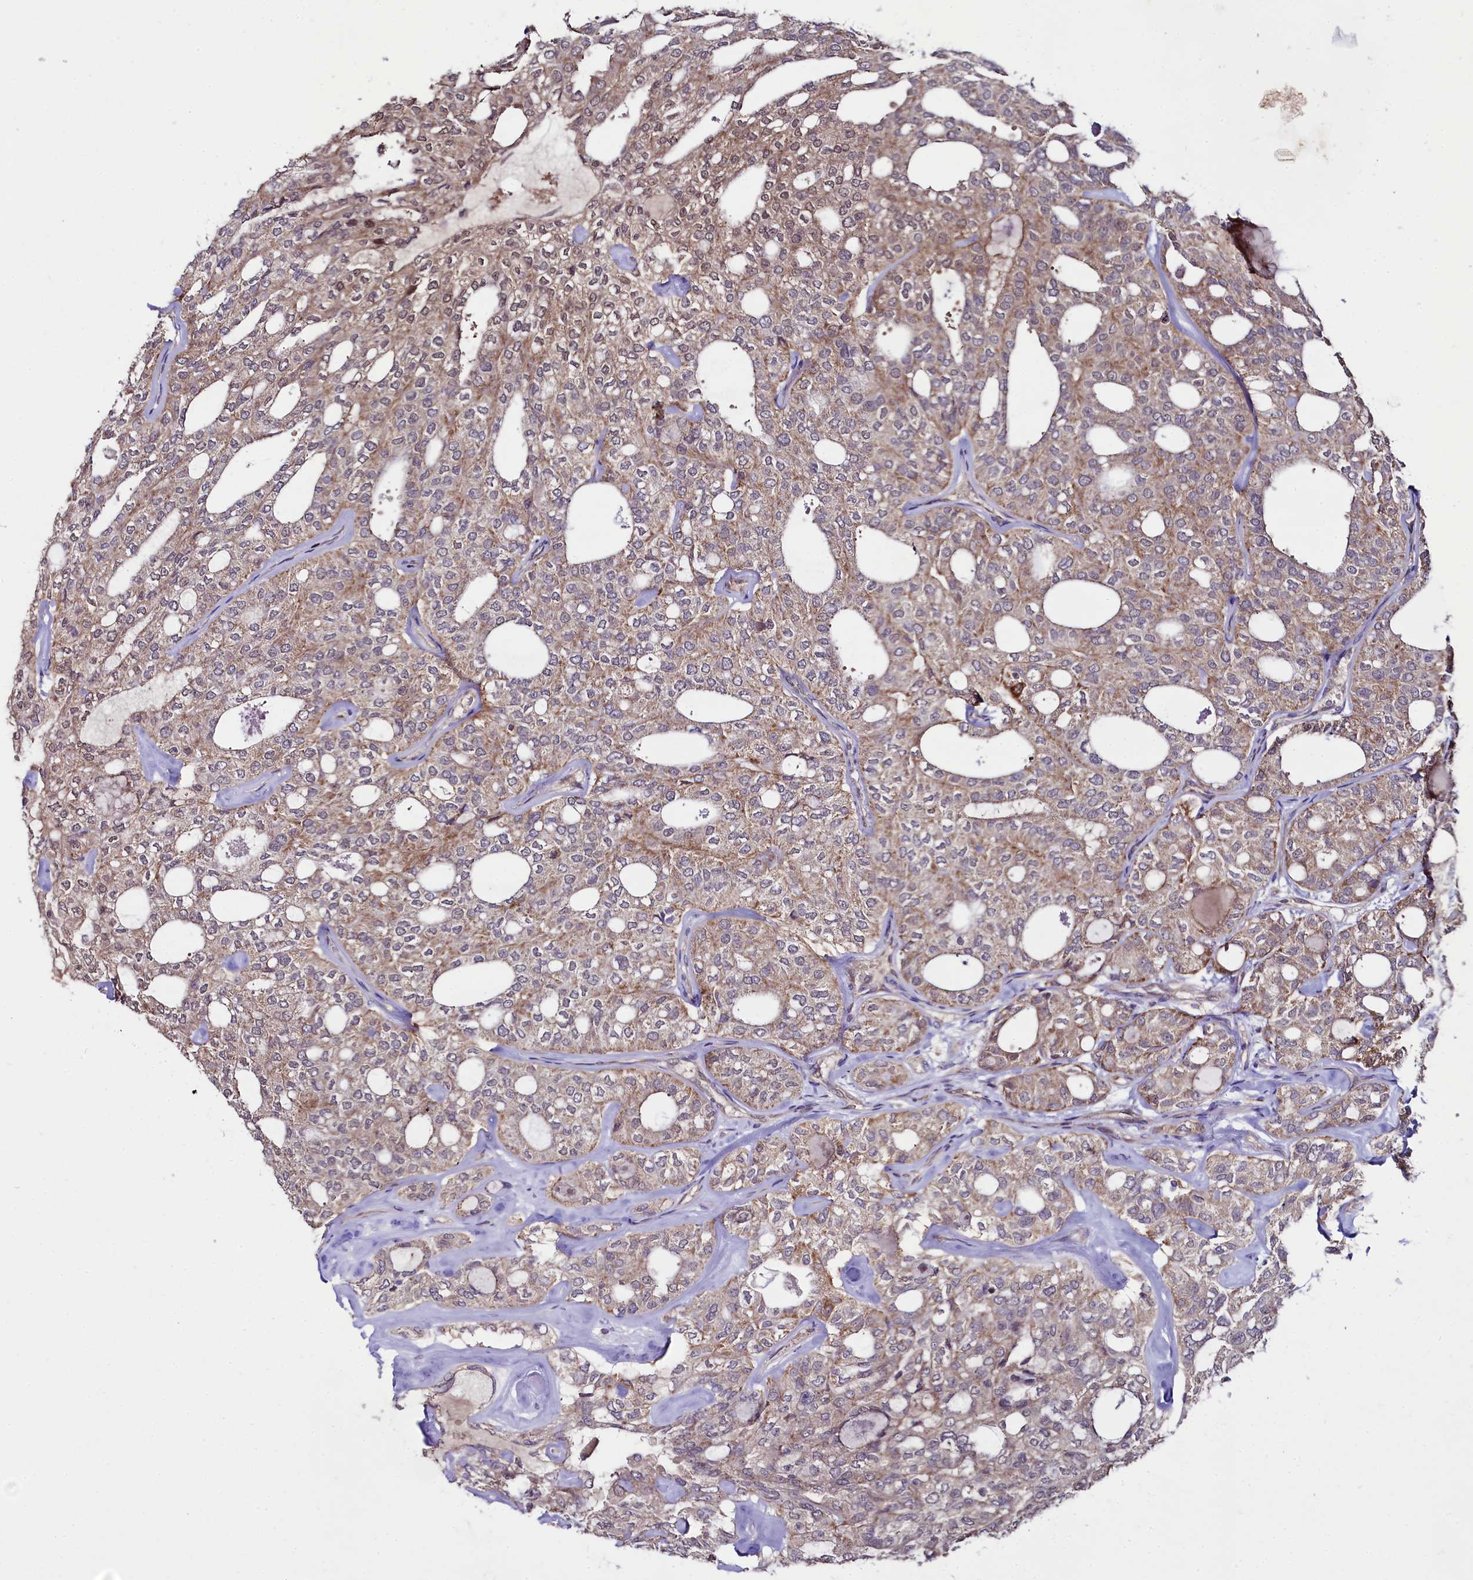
{"staining": {"intensity": "weak", "quantity": ">75%", "location": "cytoplasmic/membranous"}, "tissue": "thyroid cancer", "cell_type": "Tumor cells", "image_type": "cancer", "snomed": [{"axis": "morphology", "description": "Follicular adenoma carcinoma, NOS"}, {"axis": "topography", "description": "Thyroid gland"}], "caption": "Immunohistochemistry (IHC) staining of follicular adenoma carcinoma (thyroid), which shows low levels of weak cytoplasmic/membranous expression in approximately >75% of tumor cells indicating weak cytoplasmic/membranous protein positivity. The staining was performed using DAB (brown) for protein detection and nuclei were counterstained in hematoxylin (blue).", "gene": "MRPL57", "patient": {"sex": "male", "age": 75}}